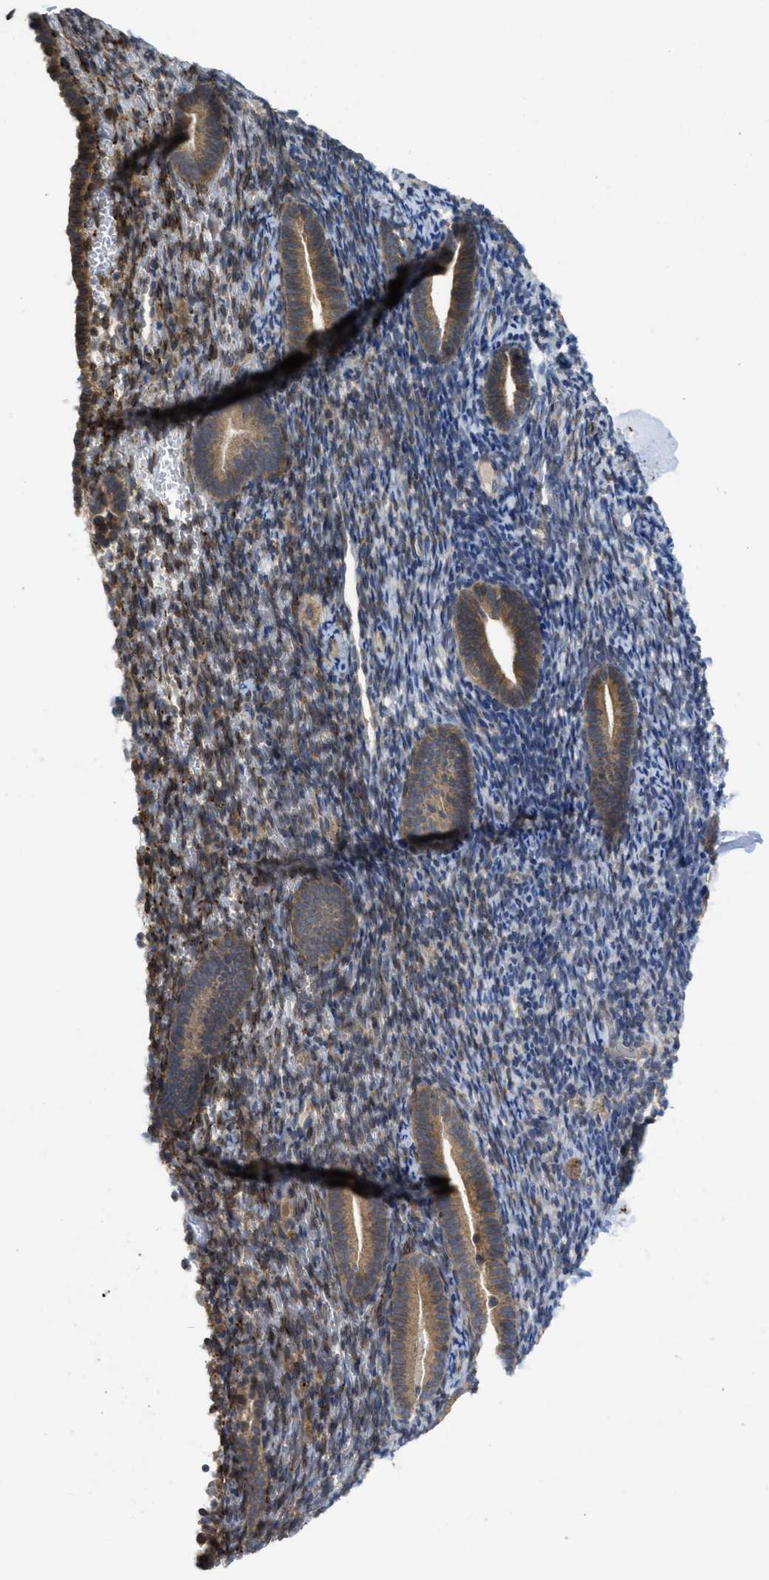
{"staining": {"intensity": "negative", "quantity": "none", "location": "none"}, "tissue": "endometrium", "cell_type": "Cells in endometrial stroma", "image_type": "normal", "snomed": [{"axis": "morphology", "description": "Normal tissue, NOS"}, {"axis": "topography", "description": "Endometrium"}], "caption": "This is an immunohistochemistry photomicrograph of unremarkable endometrium. There is no staining in cells in endometrial stroma.", "gene": "EIF2AK3", "patient": {"sex": "female", "age": 51}}